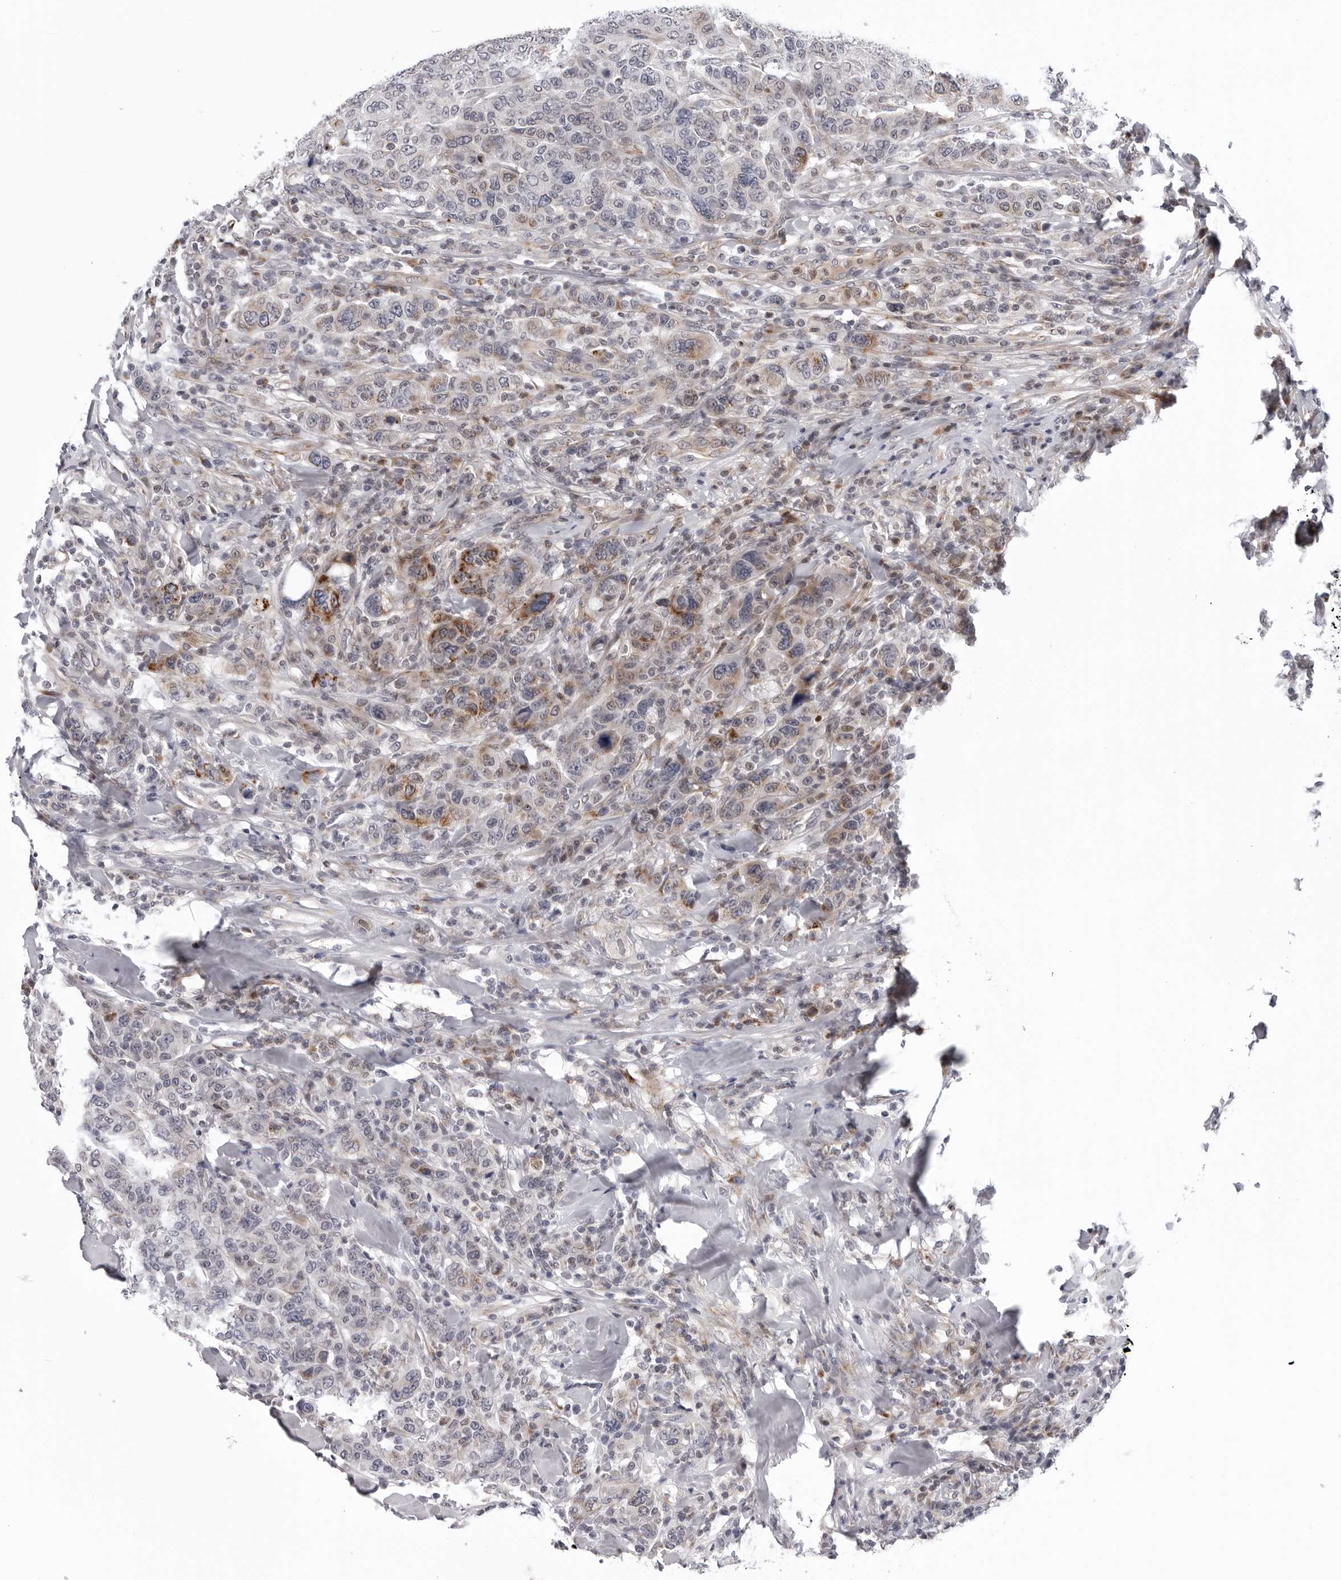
{"staining": {"intensity": "moderate", "quantity": "<25%", "location": "cytoplasmic/membranous"}, "tissue": "breast cancer", "cell_type": "Tumor cells", "image_type": "cancer", "snomed": [{"axis": "morphology", "description": "Duct carcinoma"}, {"axis": "topography", "description": "Breast"}], "caption": "Approximately <25% of tumor cells in human breast cancer (intraductal carcinoma) demonstrate moderate cytoplasmic/membranous protein staining as visualized by brown immunohistochemical staining.", "gene": "CDK20", "patient": {"sex": "female", "age": 37}}